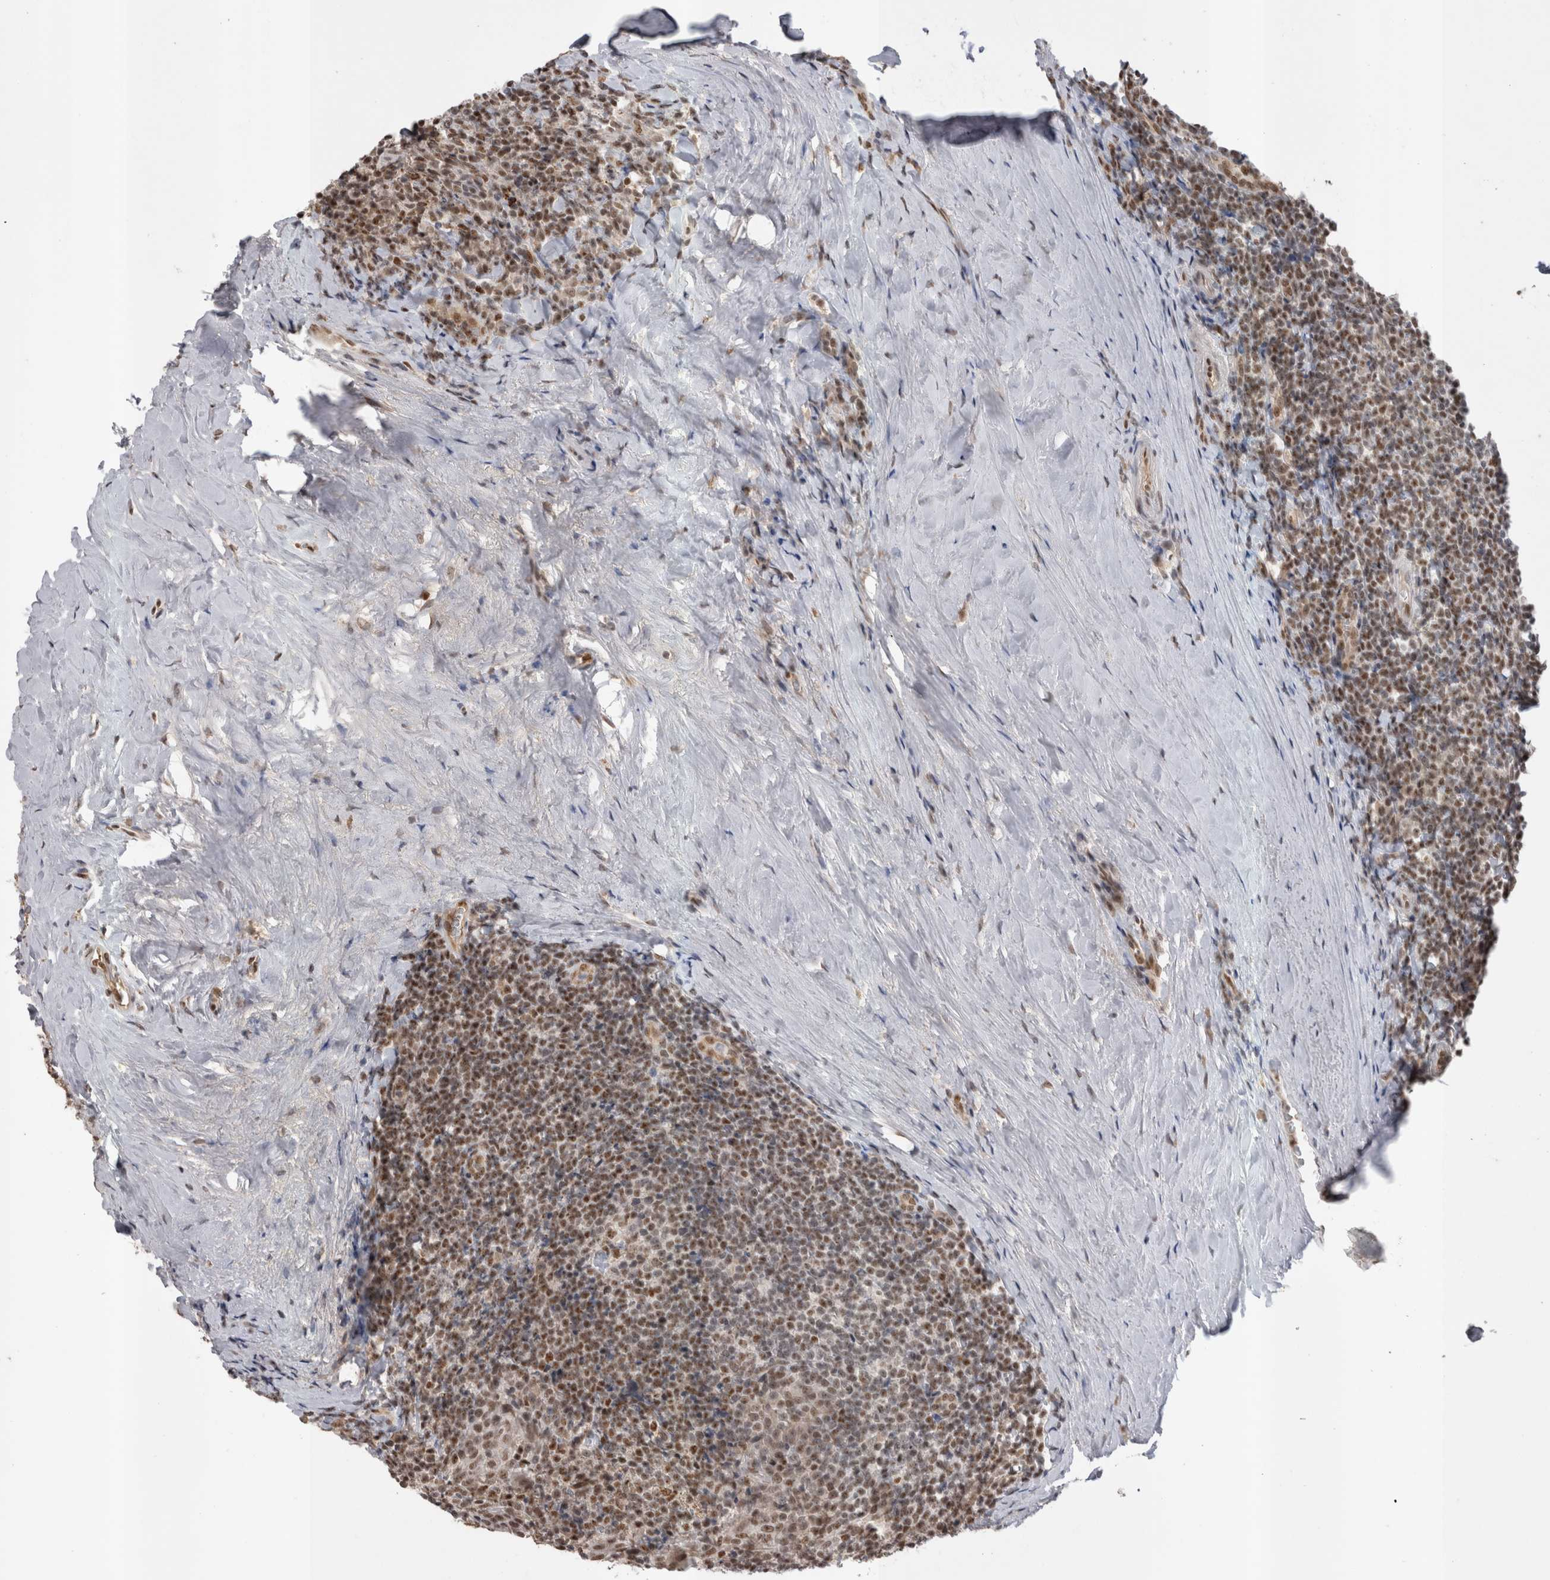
{"staining": {"intensity": "moderate", "quantity": ">75%", "location": "nuclear"}, "tissue": "tonsil", "cell_type": "Germinal center cells", "image_type": "normal", "snomed": [{"axis": "morphology", "description": "Normal tissue, NOS"}, {"axis": "topography", "description": "Tonsil"}], "caption": "Immunohistochemical staining of normal human tonsil shows >75% levels of moderate nuclear protein positivity in about >75% of germinal center cells.", "gene": "DAXX", "patient": {"sex": "male", "age": 37}}